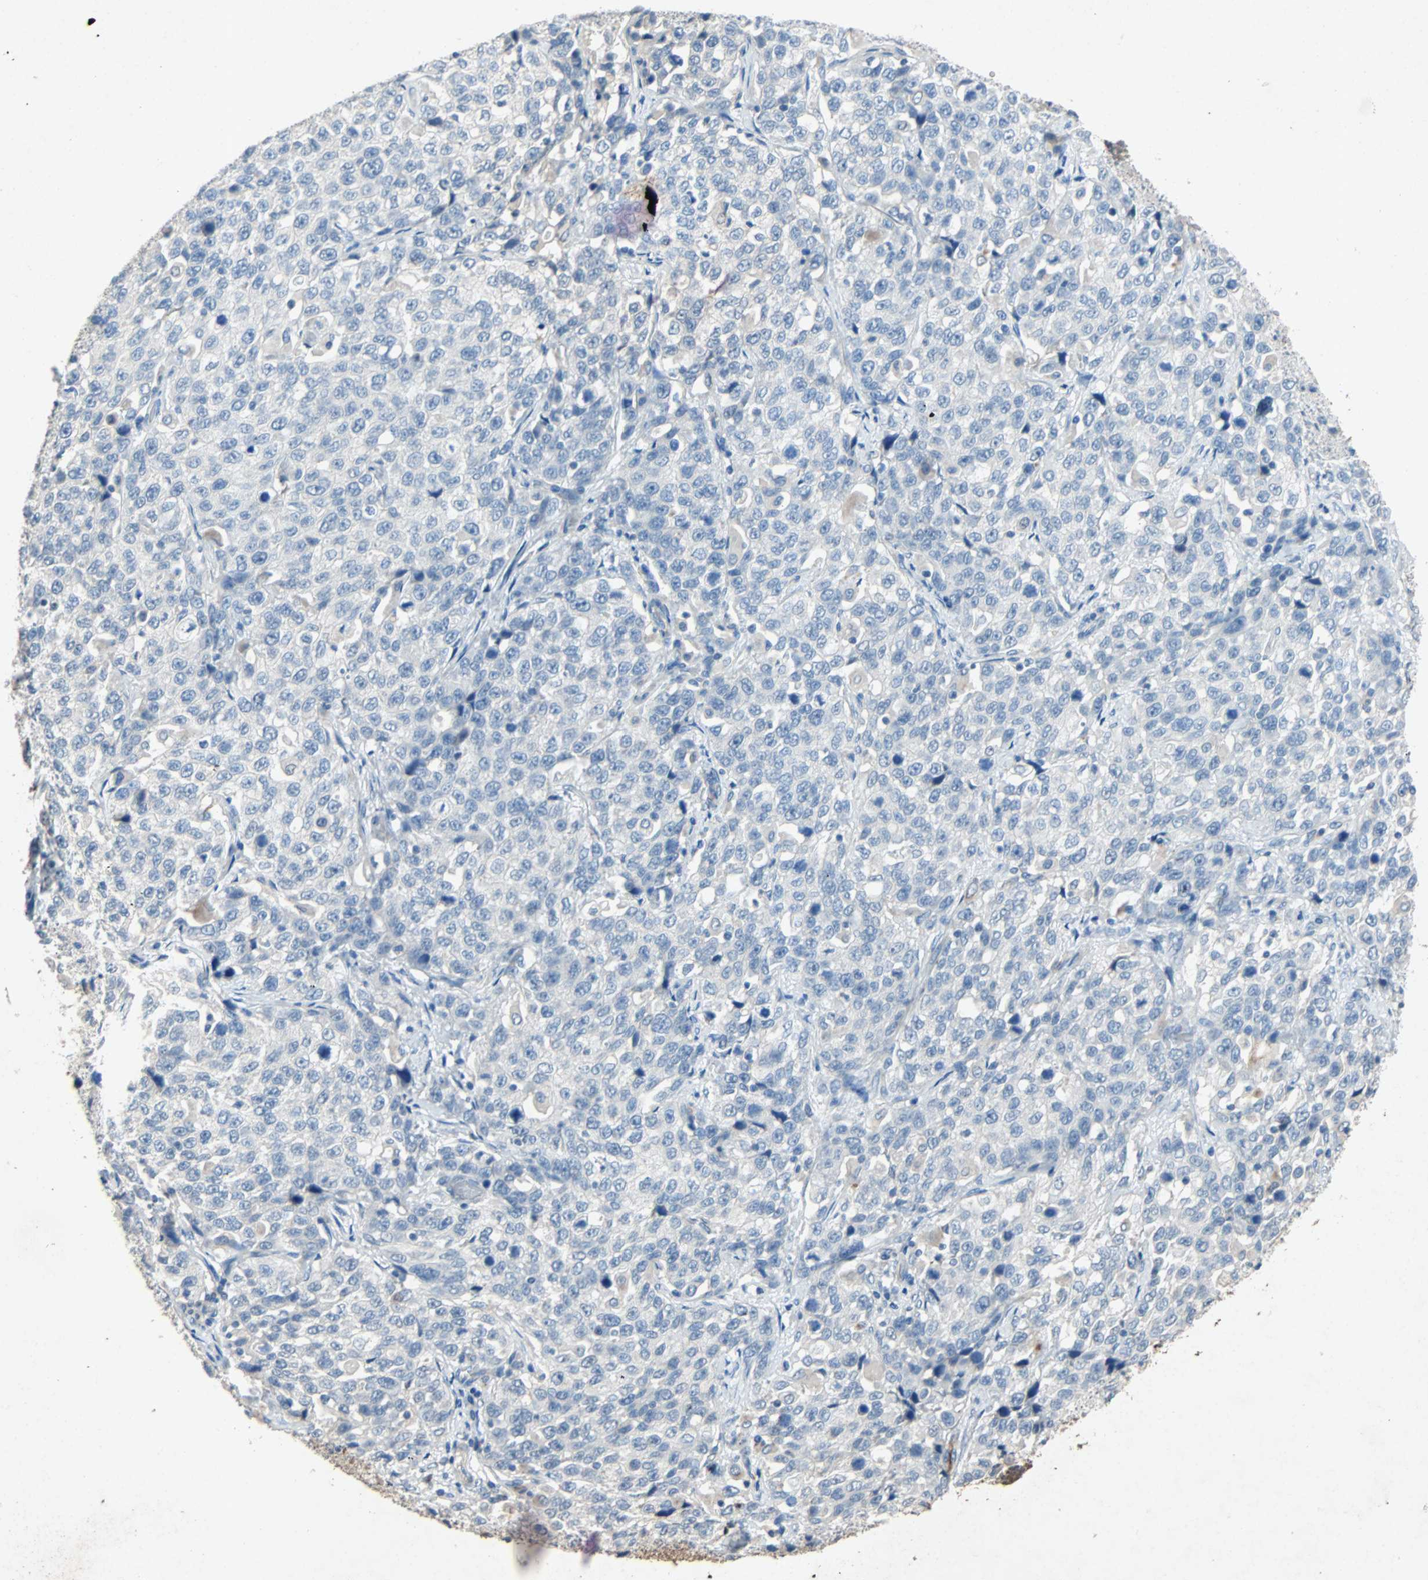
{"staining": {"intensity": "negative", "quantity": "none", "location": "none"}, "tissue": "stomach cancer", "cell_type": "Tumor cells", "image_type": "cancer", "snomed": [{"axis": "morphology", "description": "Normal tissue, NOS"}, {"axis": "morphology", "description": "Adenocarcinoma, NOS"}, {"axis": "topography", "description": "Stomach"}], "caption": "Tumor cells show no significant protein expression in stomach cancer (adenocarcinoma).", "gene": "PCDHB2", "patient": {"sex": "male", "age": 48}}